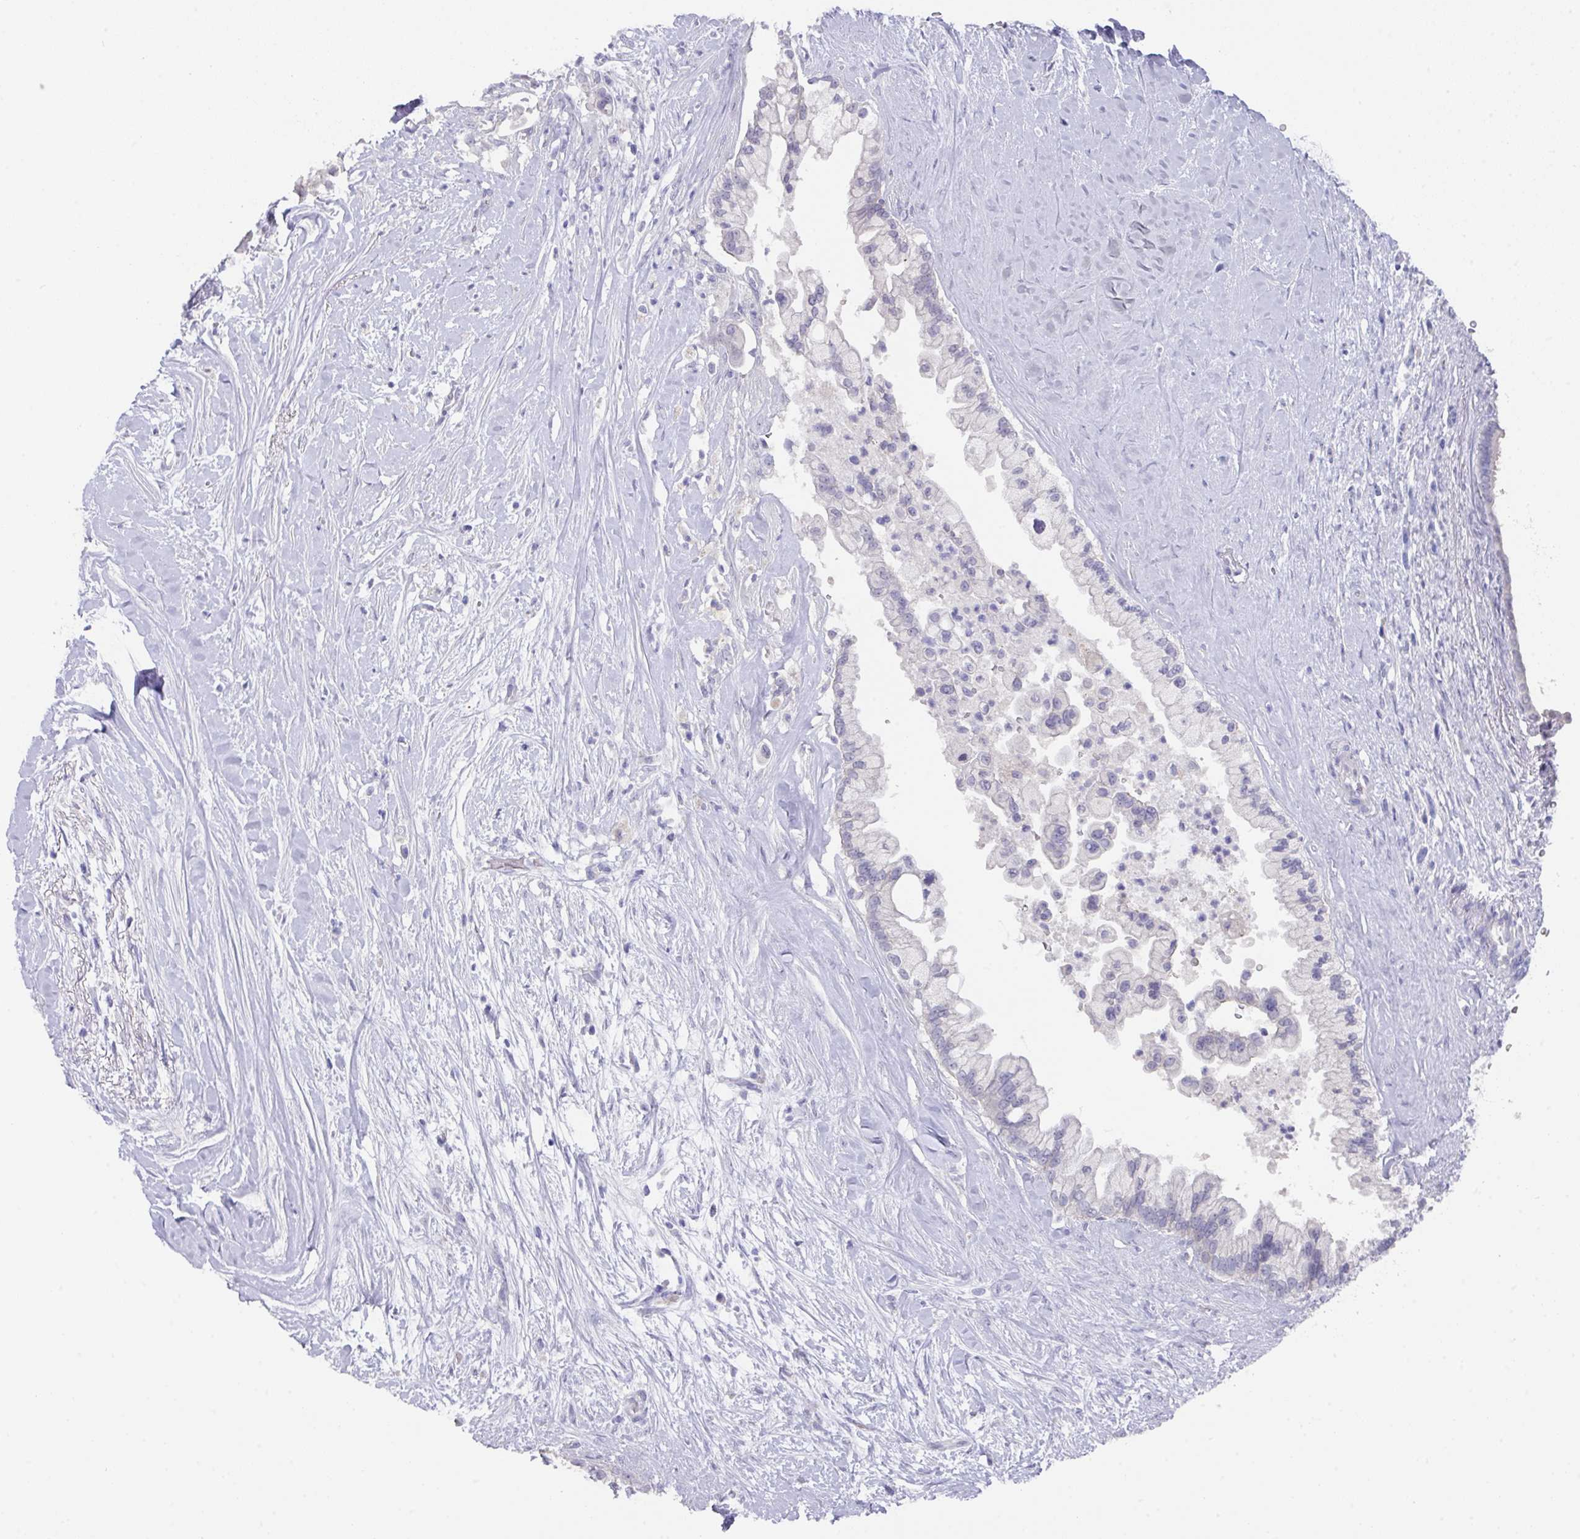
{"staining": {"intensity": "negative", "quantity": "none", "location": "none"}, "tissue": "pancreatic cancer", "cell_type": "Tumor cells", "image_type": "cancer", "snomed": [{"axis": "morphology", "description": "Adenocarcinoma, NOS"}, {"axis": "topography", "description": "Pancreas"}], "caption": "IHC photomicrograph of neoplastic tissue: human pancreatic cancer stained with DAB demonstrates no significant protein positivity in tumor cells. (Stains: DAB immunohistochemistry (IHC) with hematoxylin counter stain, Microscopy: brightfield microscopy at high magnification).", "gene": "DAZL", "patient": {"sex": "female", "age": 69}}